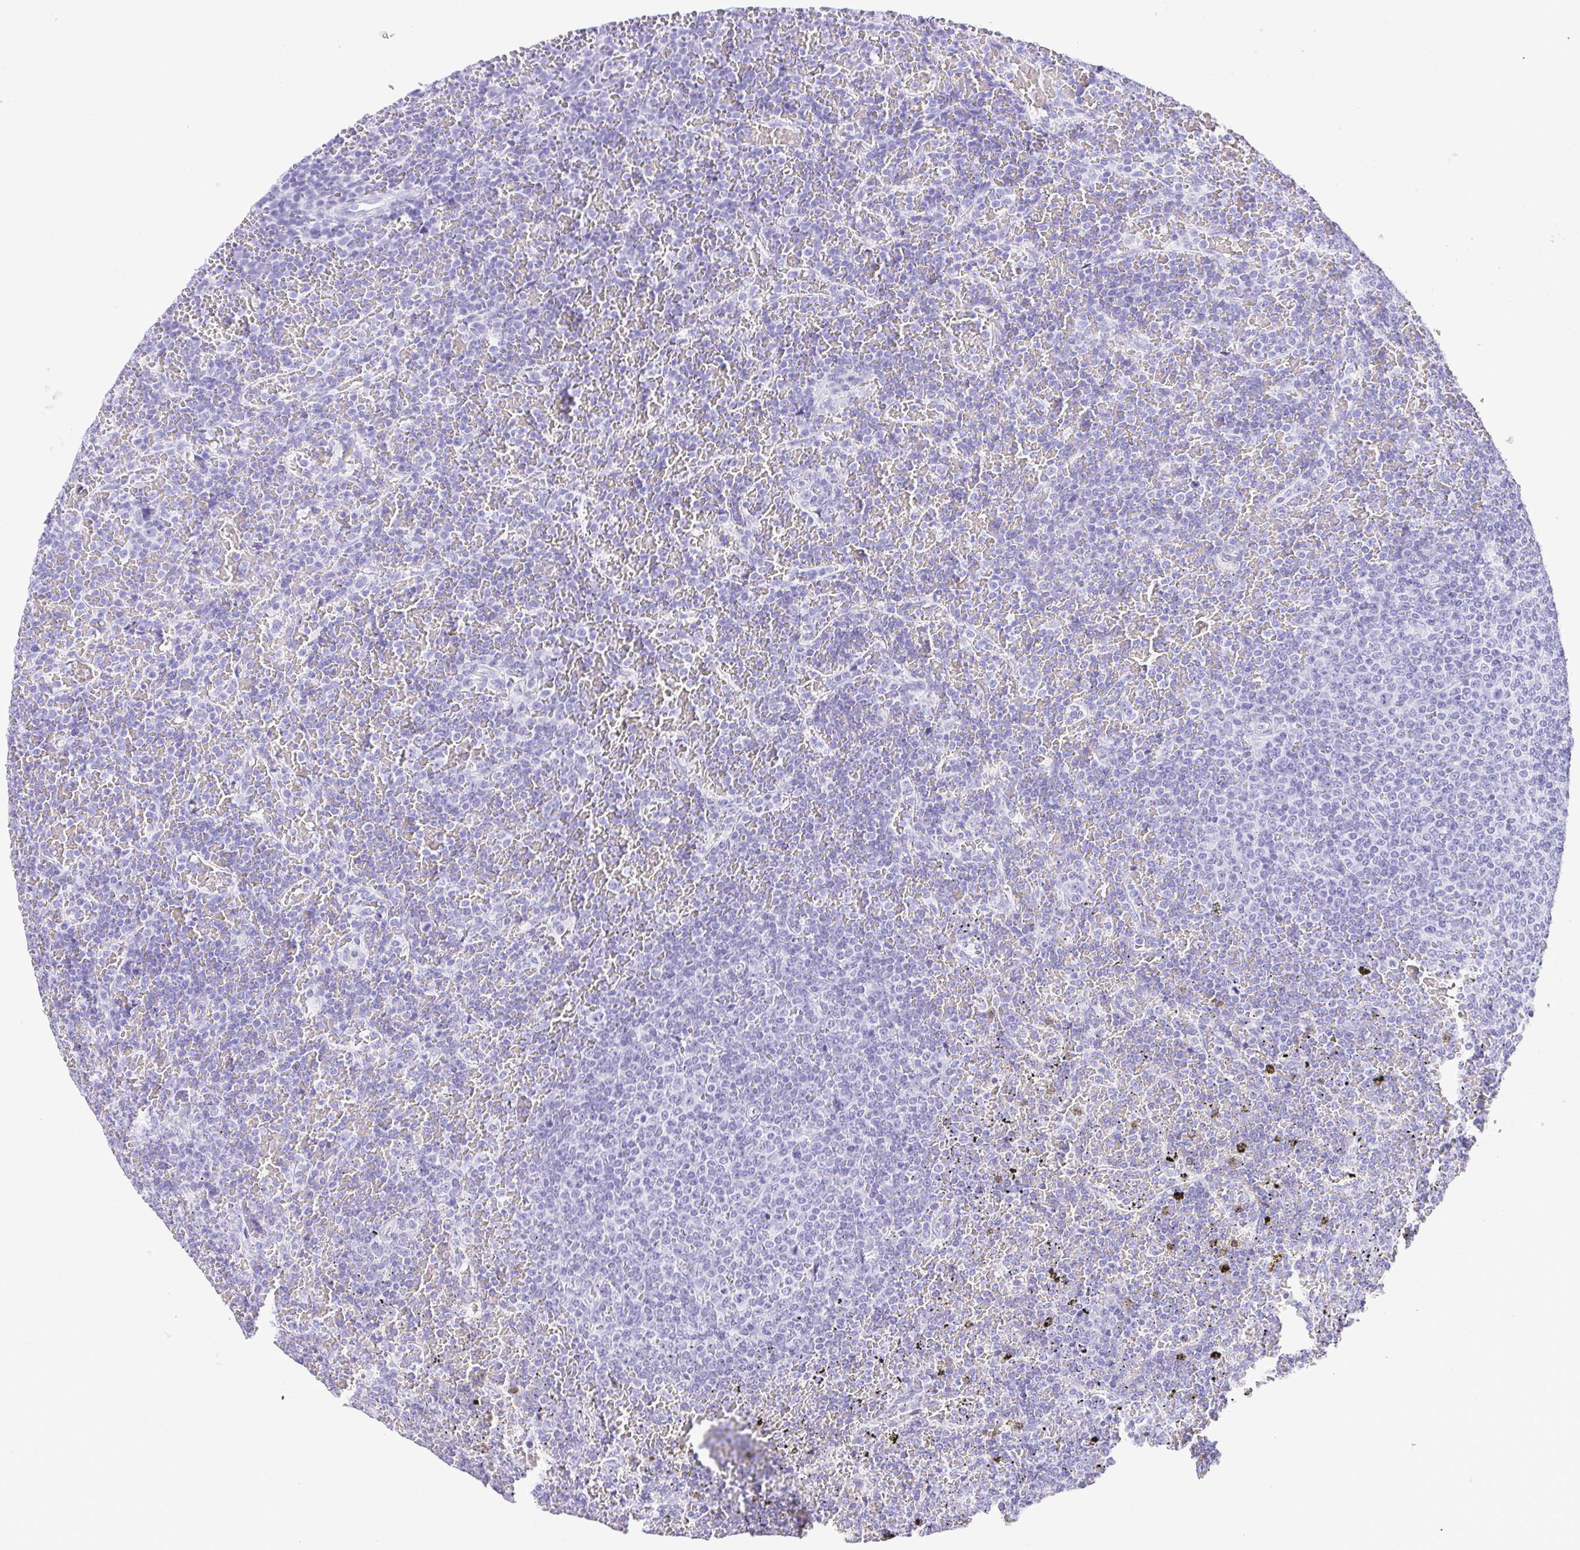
{"staining": {"intensity": "negative", "quantity": "none", "location": "none"}, "tissue": "lymphoma", "cell_type": "Tumor cells", "image_type": "cancer", "snomed": [{"axis": "morphology", "description": "Malignant lymphoma, non-Hodgkin's type, Low grade"}, {"axis": "topography", "description": "Spleen"}], "caption": "Image shows no protein staining in tumor cells of lymphoma tissue.", "gene": "CDSN", "patient": {"sex": "female", "age": 77}}